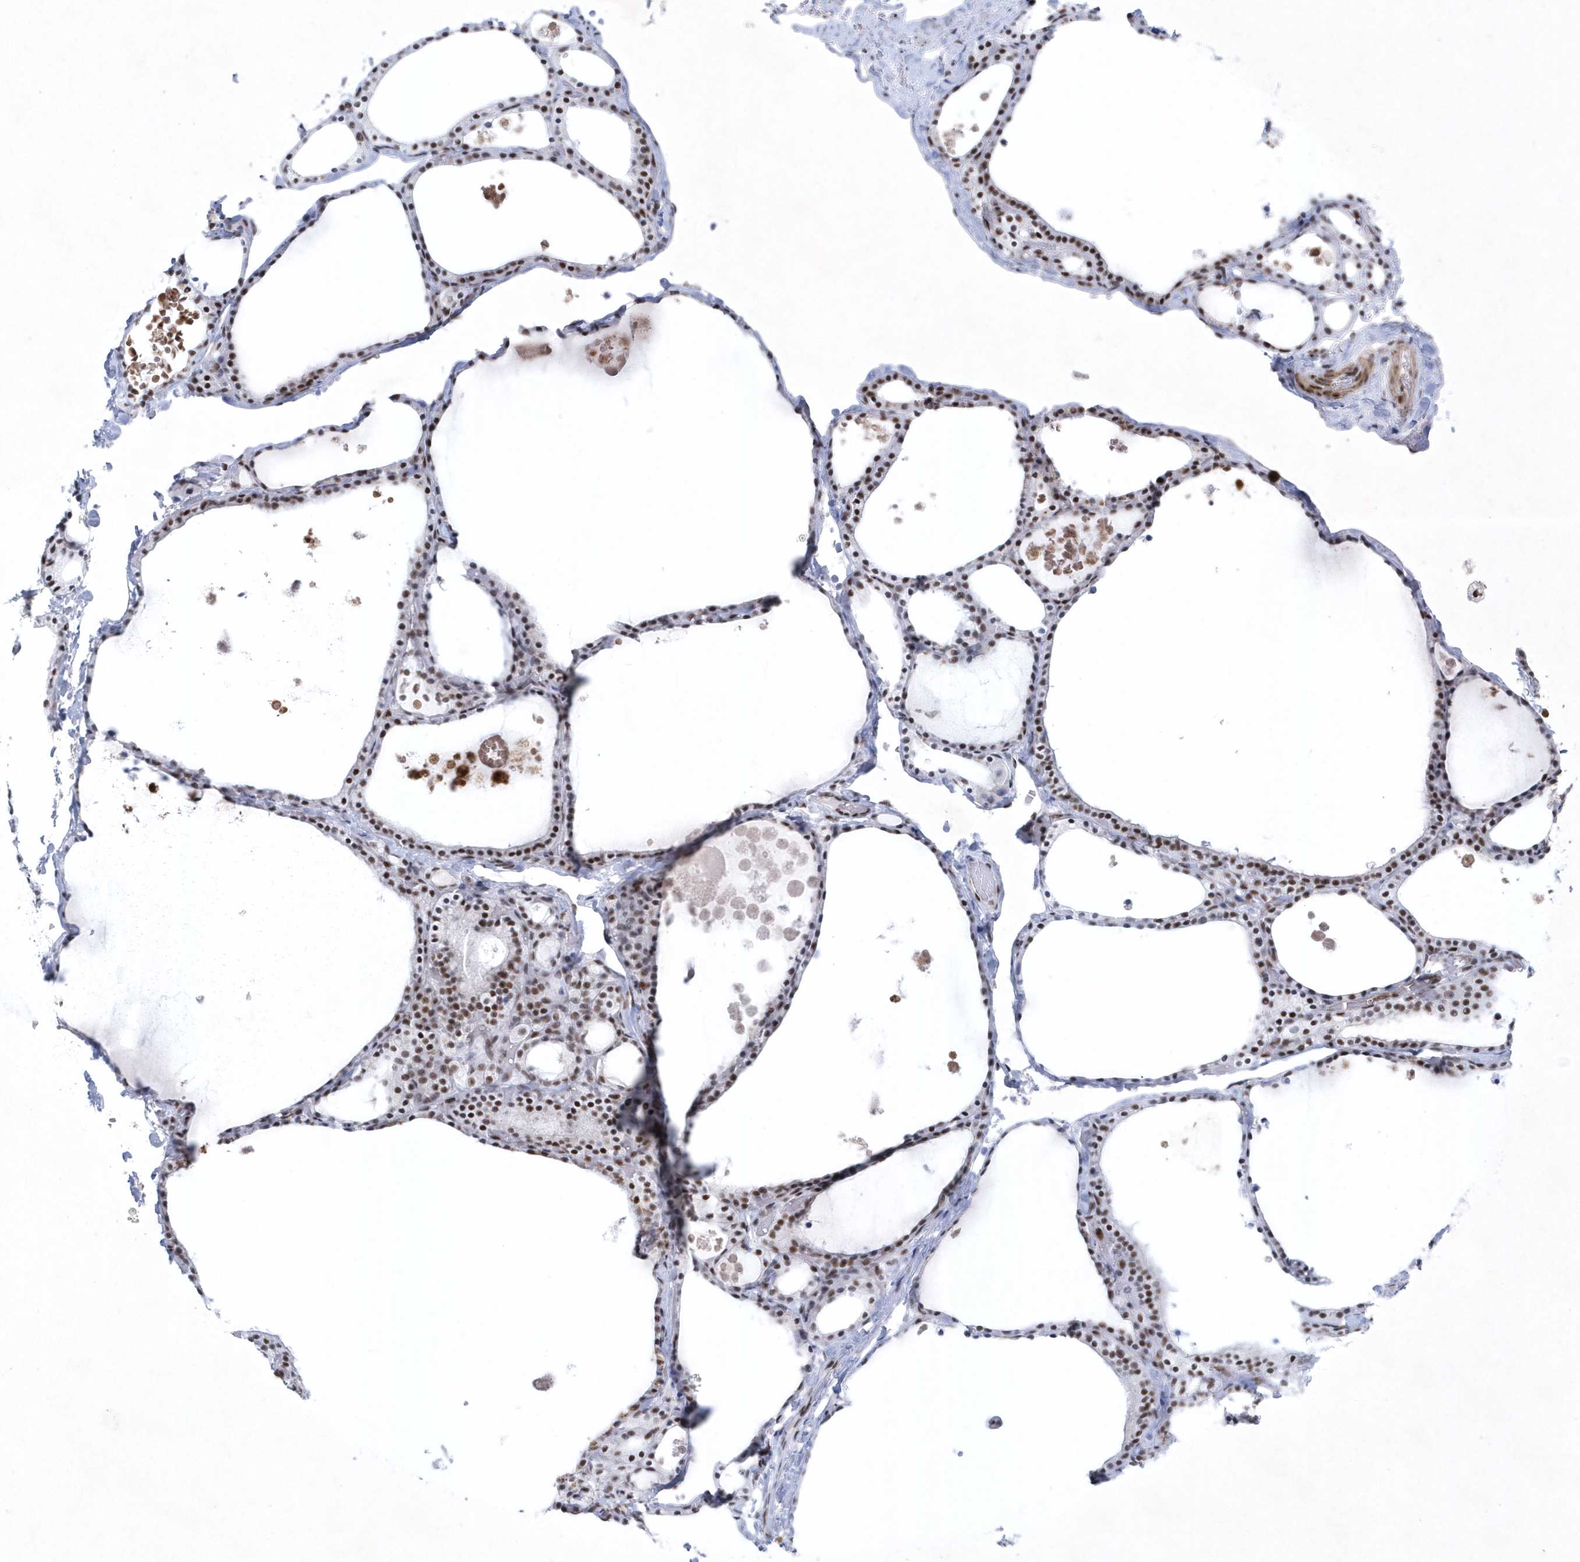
{"staining": {"intensity": "moderate", "quantity": ">75%", "location": "nuclear"}, "tissue": "thyroid gland", "cell_type": "Glandular cells", "image_type": "normal", "snomed": [{"axis": "morphology", "description": "Normal tissue, NOS"}, {"axis": "topography", "description": "Thyroid gland"}], "caption": "This micrograph shows IHC staining of unremarkable thyroid gland, with medium moderate nuclear staining in about >75% of glandular cells.", "gene": "DCLRE1A", "patient": {"sex": "male", "age": 56}}